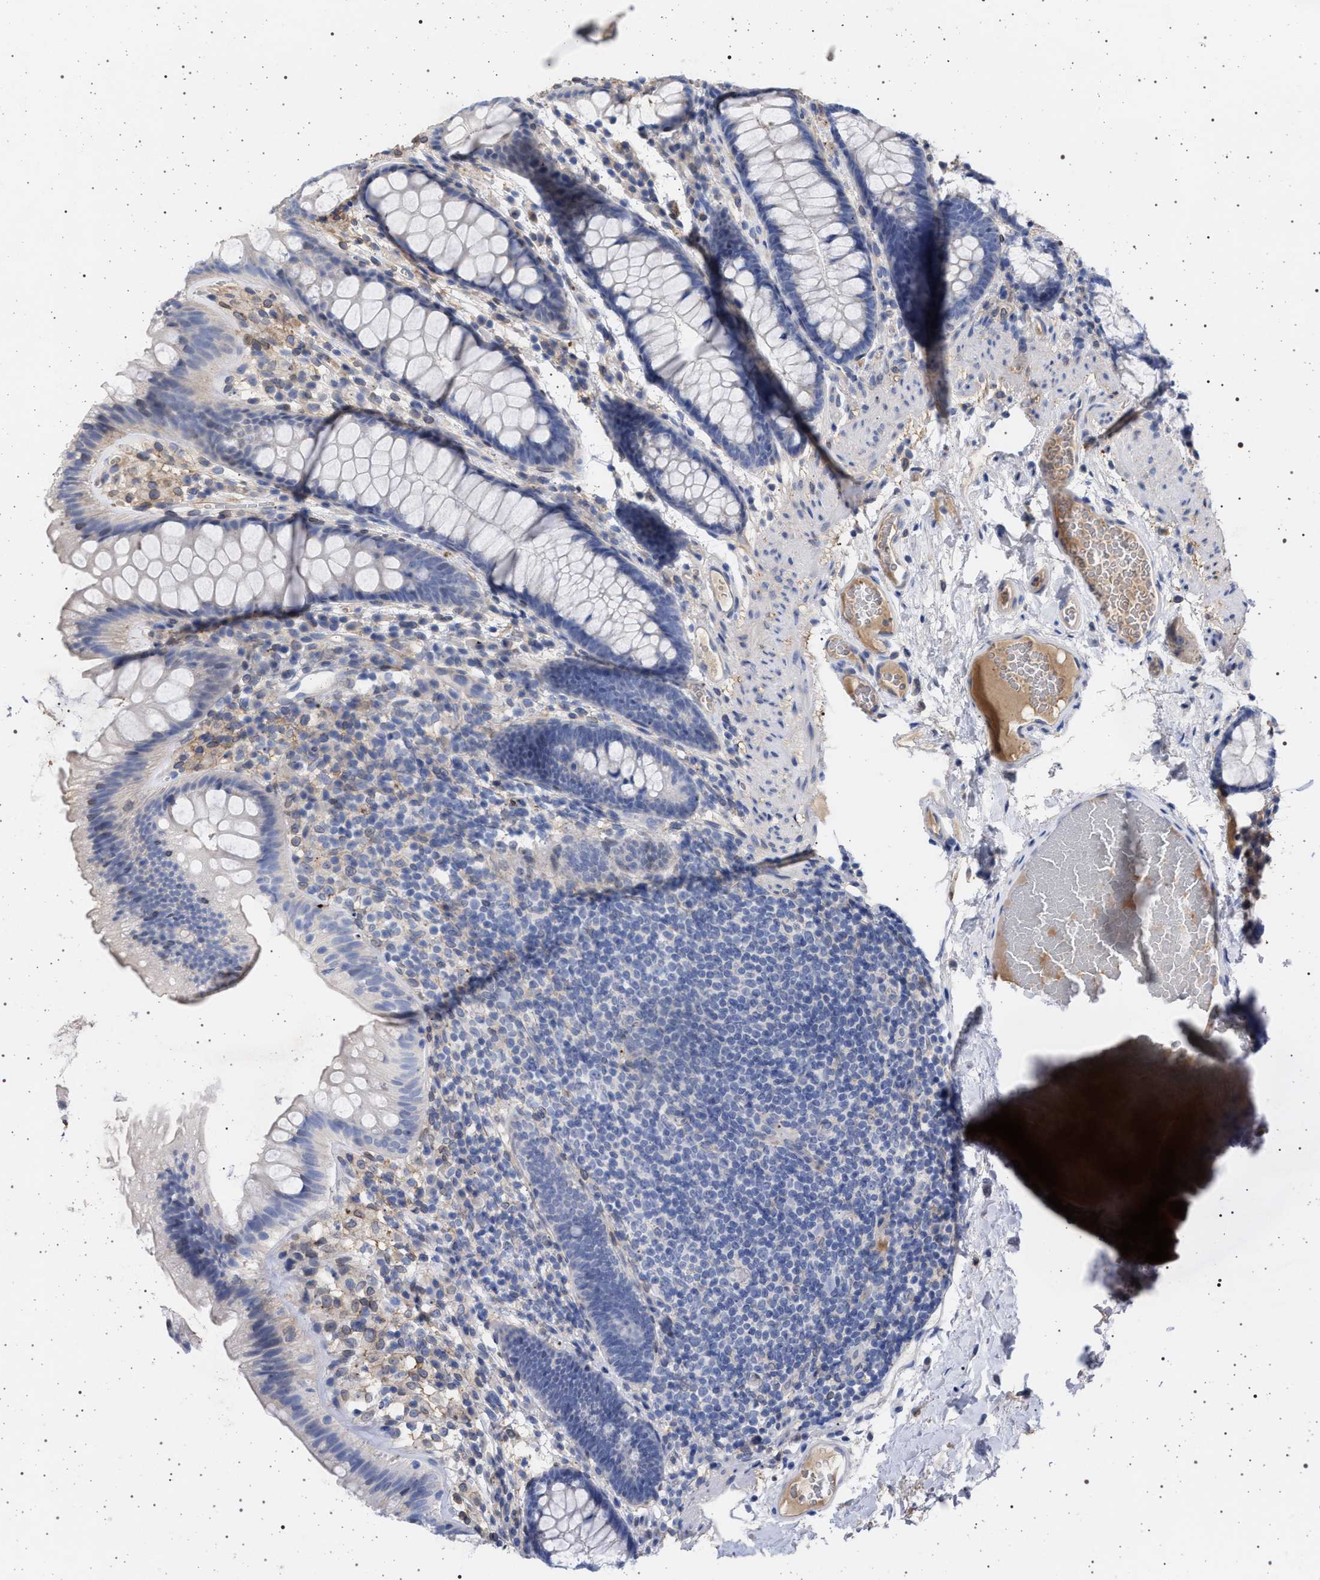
{"staining": {"intensity": "negative", "quantity": "none", "location": "none"}, "tissue": "colon", "cell_type": "Endothelial cells", "image_type": "normal", "snomed": [{"axis": "morphology", "description": "Normal tissue, NOS"}, {"axis": "topography", "description": "Colon"}], "caption": "The micrograph displays no significant expression in endothelial cells of colon.", "gene": "PLG", "patient": {"sex": "female", "age": 56}}